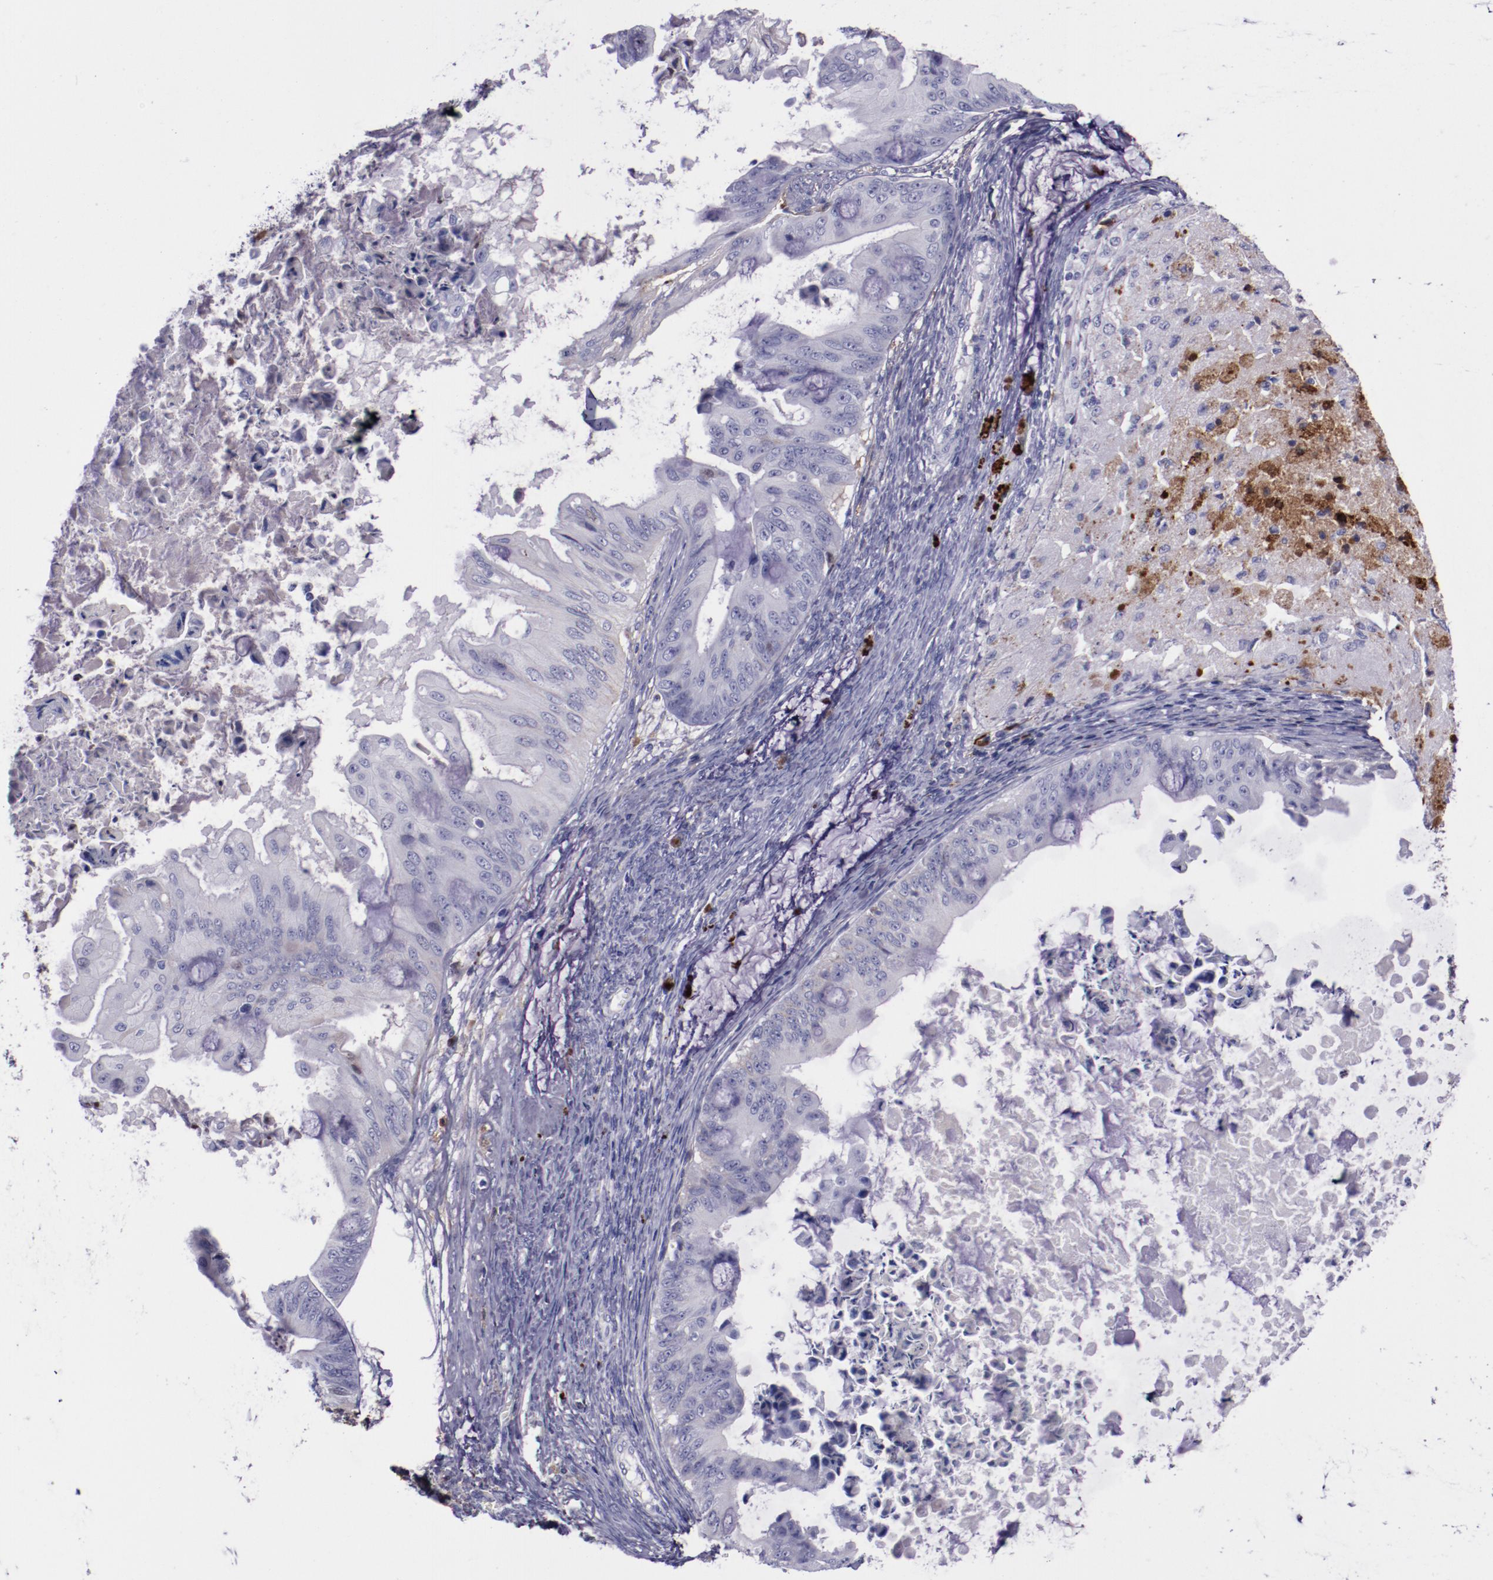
{"staining": {"intensity": "weak", "quantity": "<25%", "location": "cytoplasmic/membranous"}, "tissue": "ovarian cancer", "cell_type": "Tumor cells", "image_type": "cancer", "snomed": [{"axis": "morphology", "description": "Cystadenocarcinoma, mucinous, NOS"}, {"axis": "topography", "description": "Ovary"}], "caption": "Tumor cells show no significant expression in ovarian cancer.", "gene": "APOH", "patient": {"sex": "female", "age": 37}}